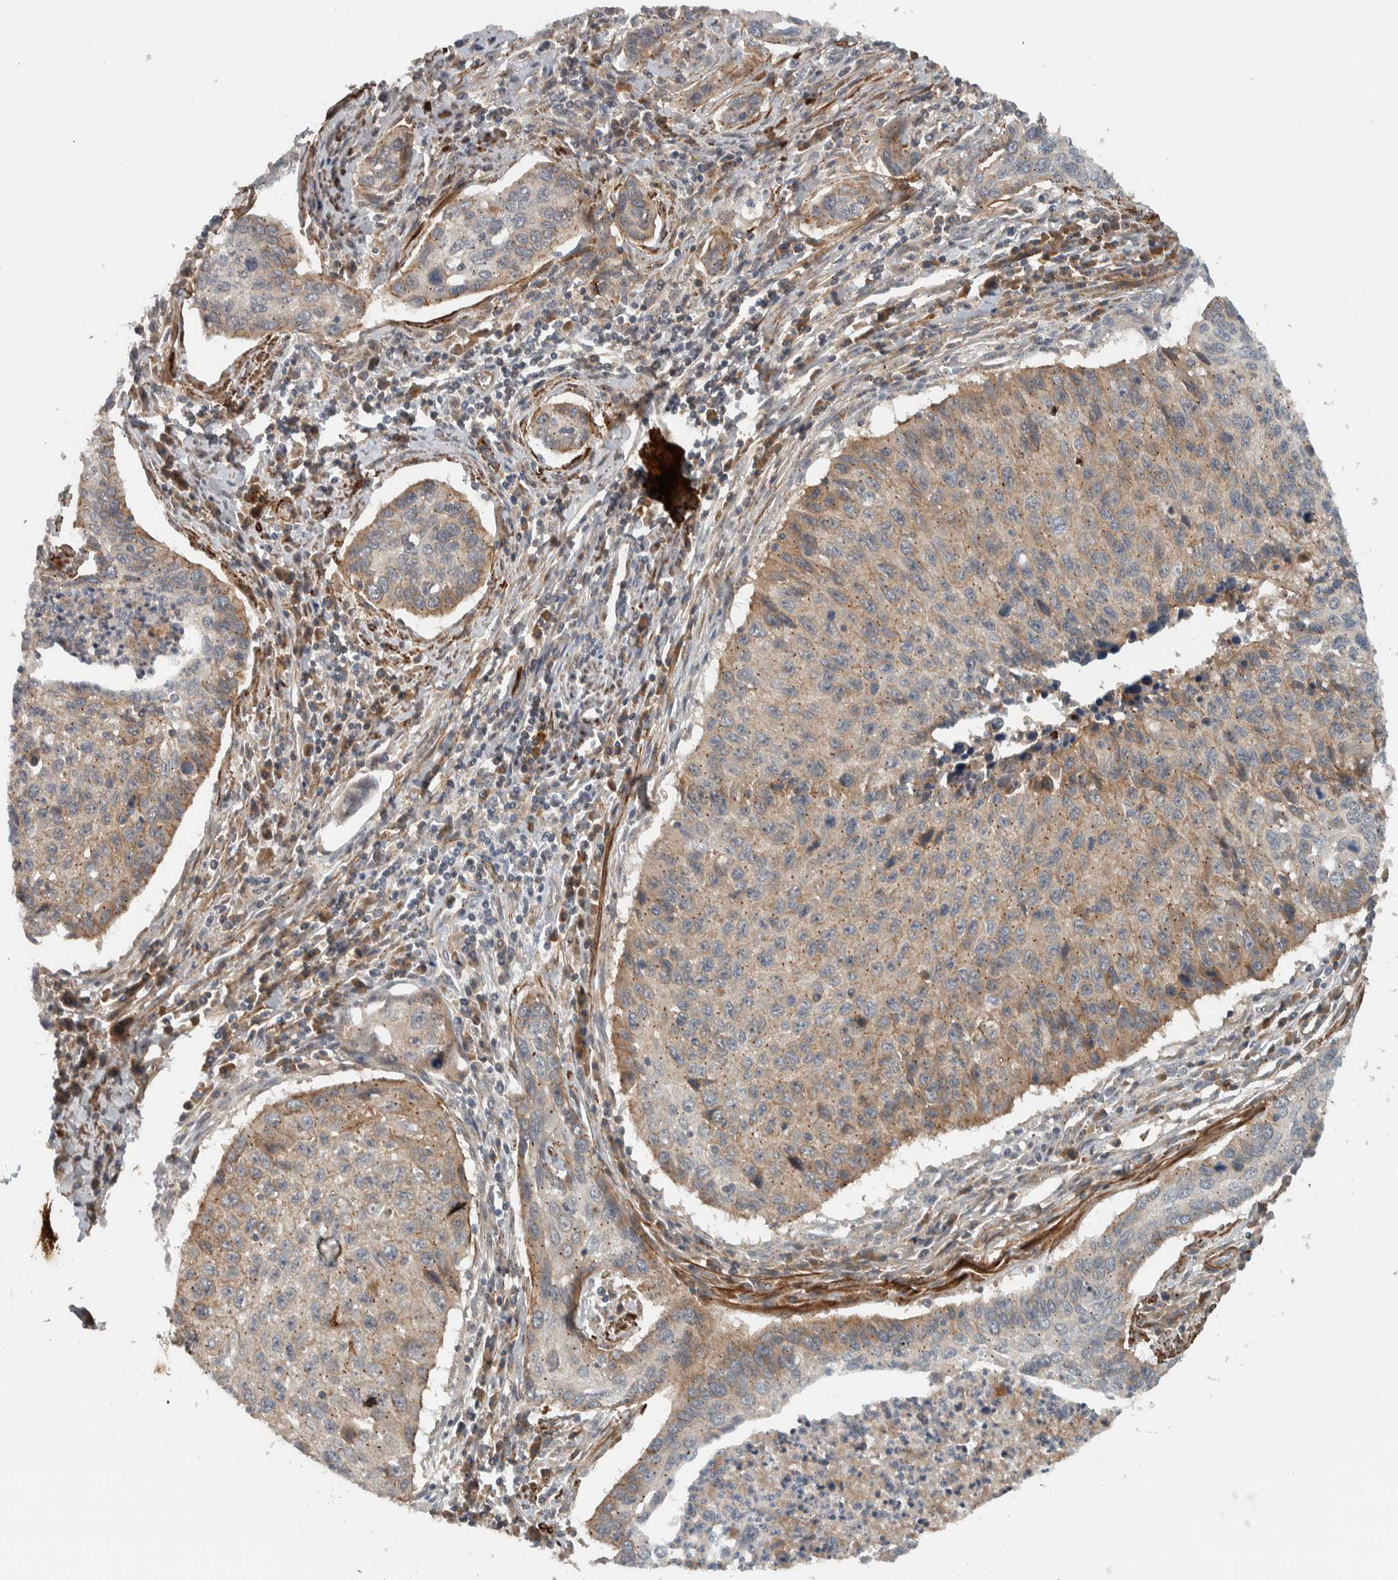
{"staining": {"intensity": "weak", "quantity": "<25%", "location": "cytoplasmic/membranous"}, "tissue": "cervical cancer", "cell_type": "Tumor cells", "image_type": "cancer", "snomed": [{"axis": "morphology", "description": "Squamous cell carcinoma, NOS"}, {"axis": "topography", "description": "Cervix"}], "caption": "A high-resolution micrograph shows immunohistochemistry (IHC) staining of cervical cancer, which displays no significant staining in tumor cells.", "gene": "LBHD1", "patient": {"sex": "female", "age": 53}}